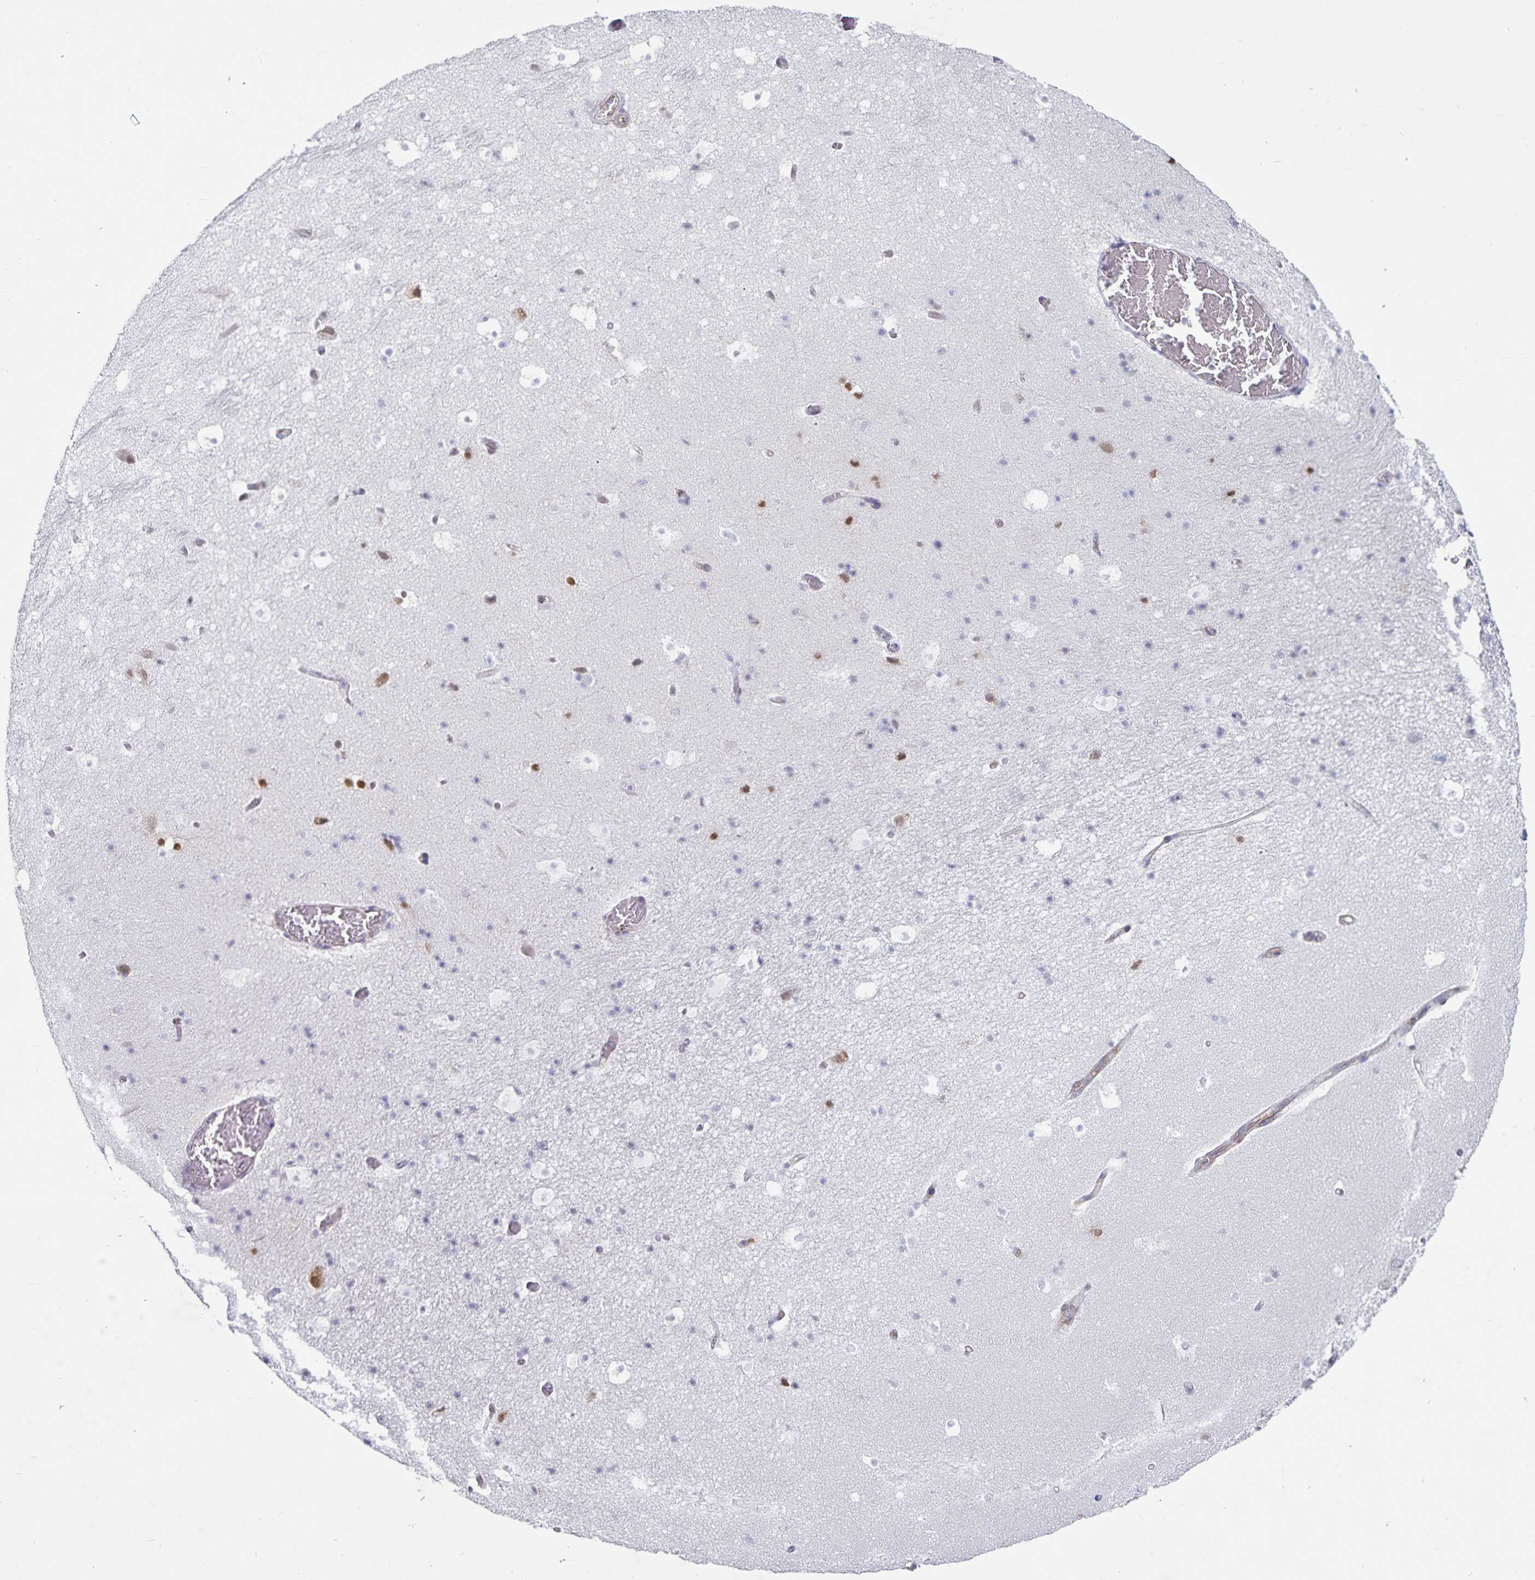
{"staining": {"intensity": "moderate", "quantity": "<25%", "location": "cytoplasmic/membranous"}, "tissue": "hippocampus", "cell_type": "Glial cells", "image_type": "normal", "snomed": [{"axis": "morphology", "description": "Normal tissue, NOS"}, {"axis": "topography", "description": "Hippocampus"}], "caption": "IHC (DAB (3,3'-diaminobenzidine)) staining of benign hippocampus exhibits moderate cytoplasmic/membranous protein positivity in approximately <25% of glial cells.", "gene": "FAM120A", "patient": {"sex": "male", "age": 26}}